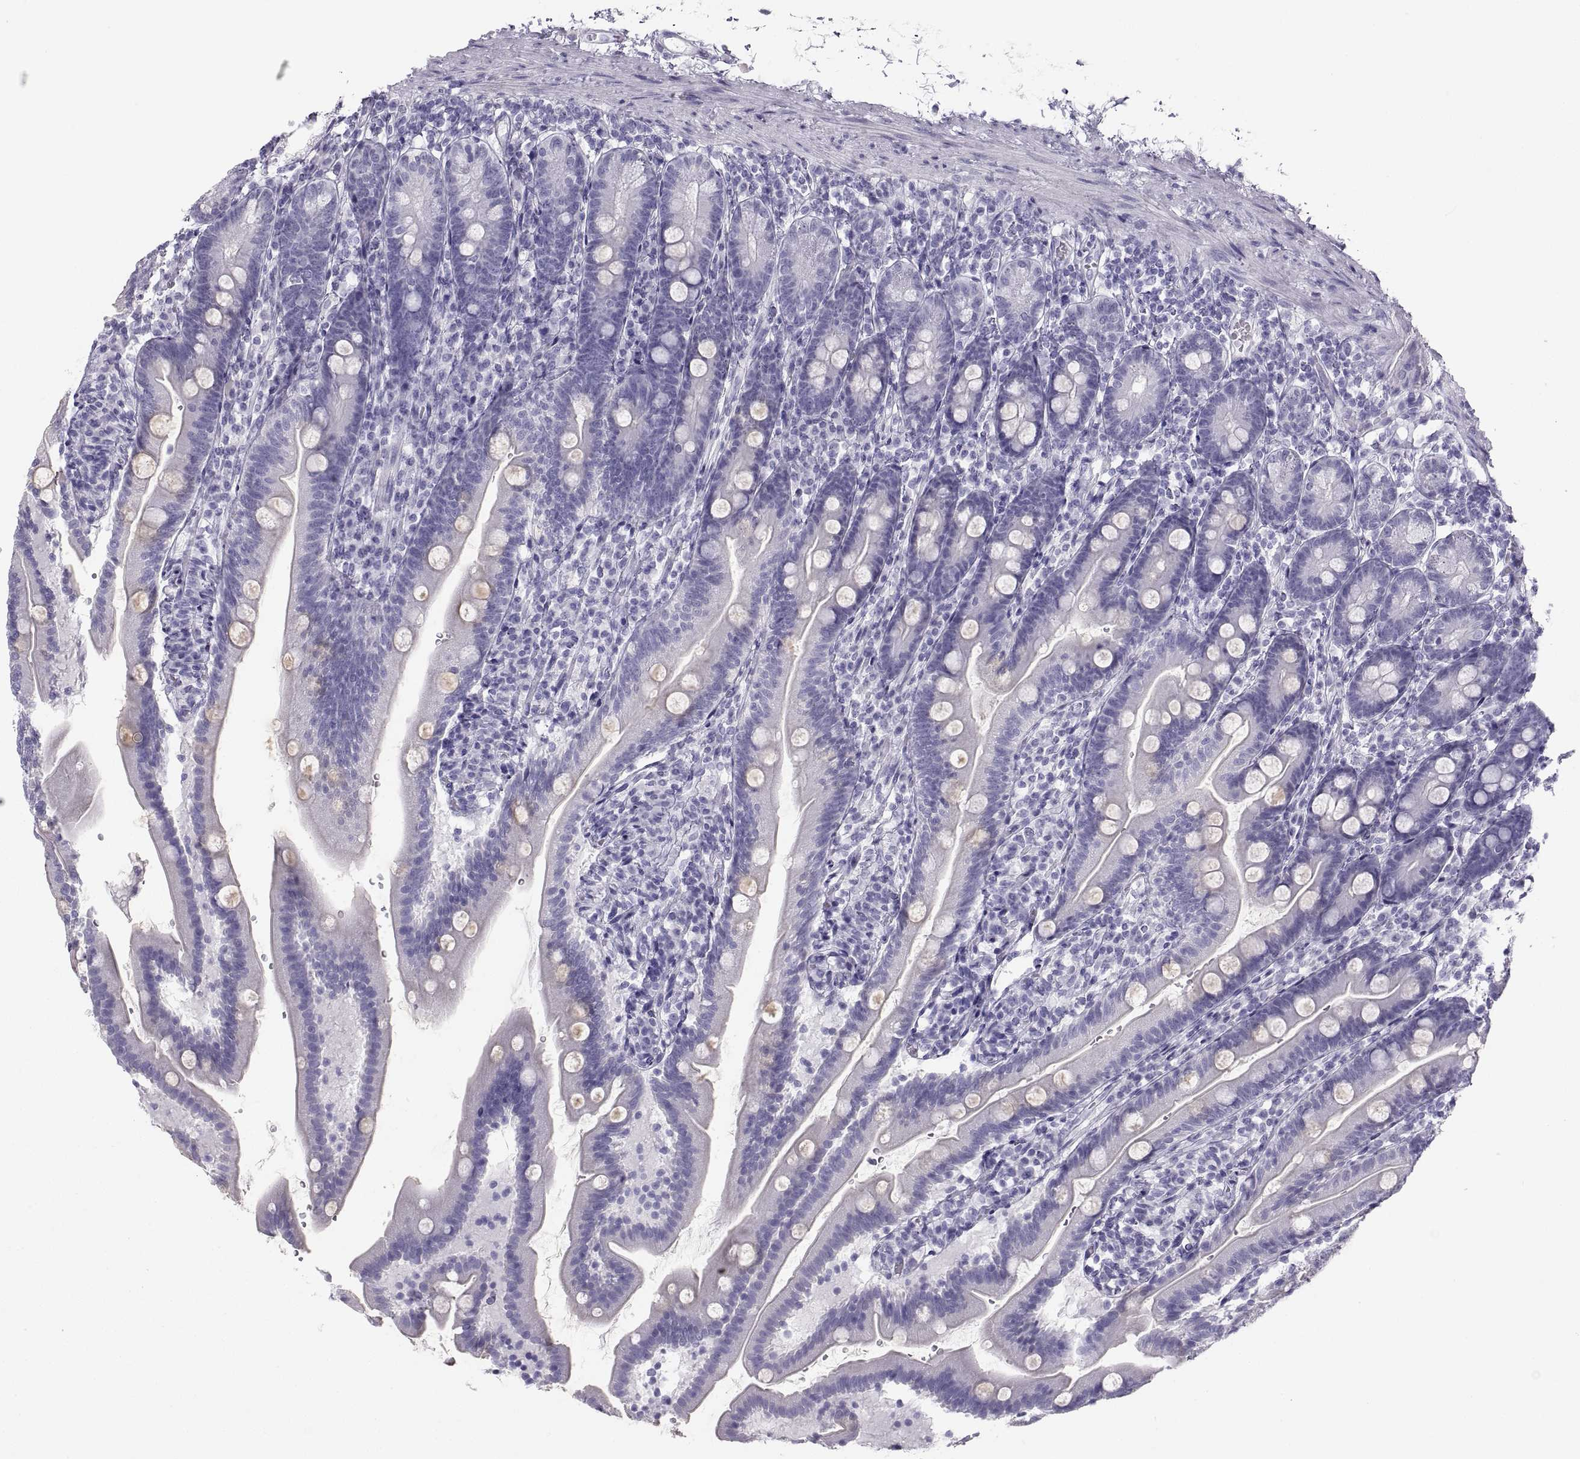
{"staining": {"intensity": "negative", "quantity": "none", "location": "none"}, "tissue": "duodenum", "cell_type": "Glandular cells", "image_type": "normal", "snomed": [{"axis": "morphology", "description": "Normal tissue, NOS"}, {"axis": "topography", "description": "Duodenum"}], "caption": "DAB immunohistochemical staining of unremarkable human duodenum reveals no significant positivity in glandular cells.", "gene": "SEMG1", "patient": {"sex": "female", "age": 67}}